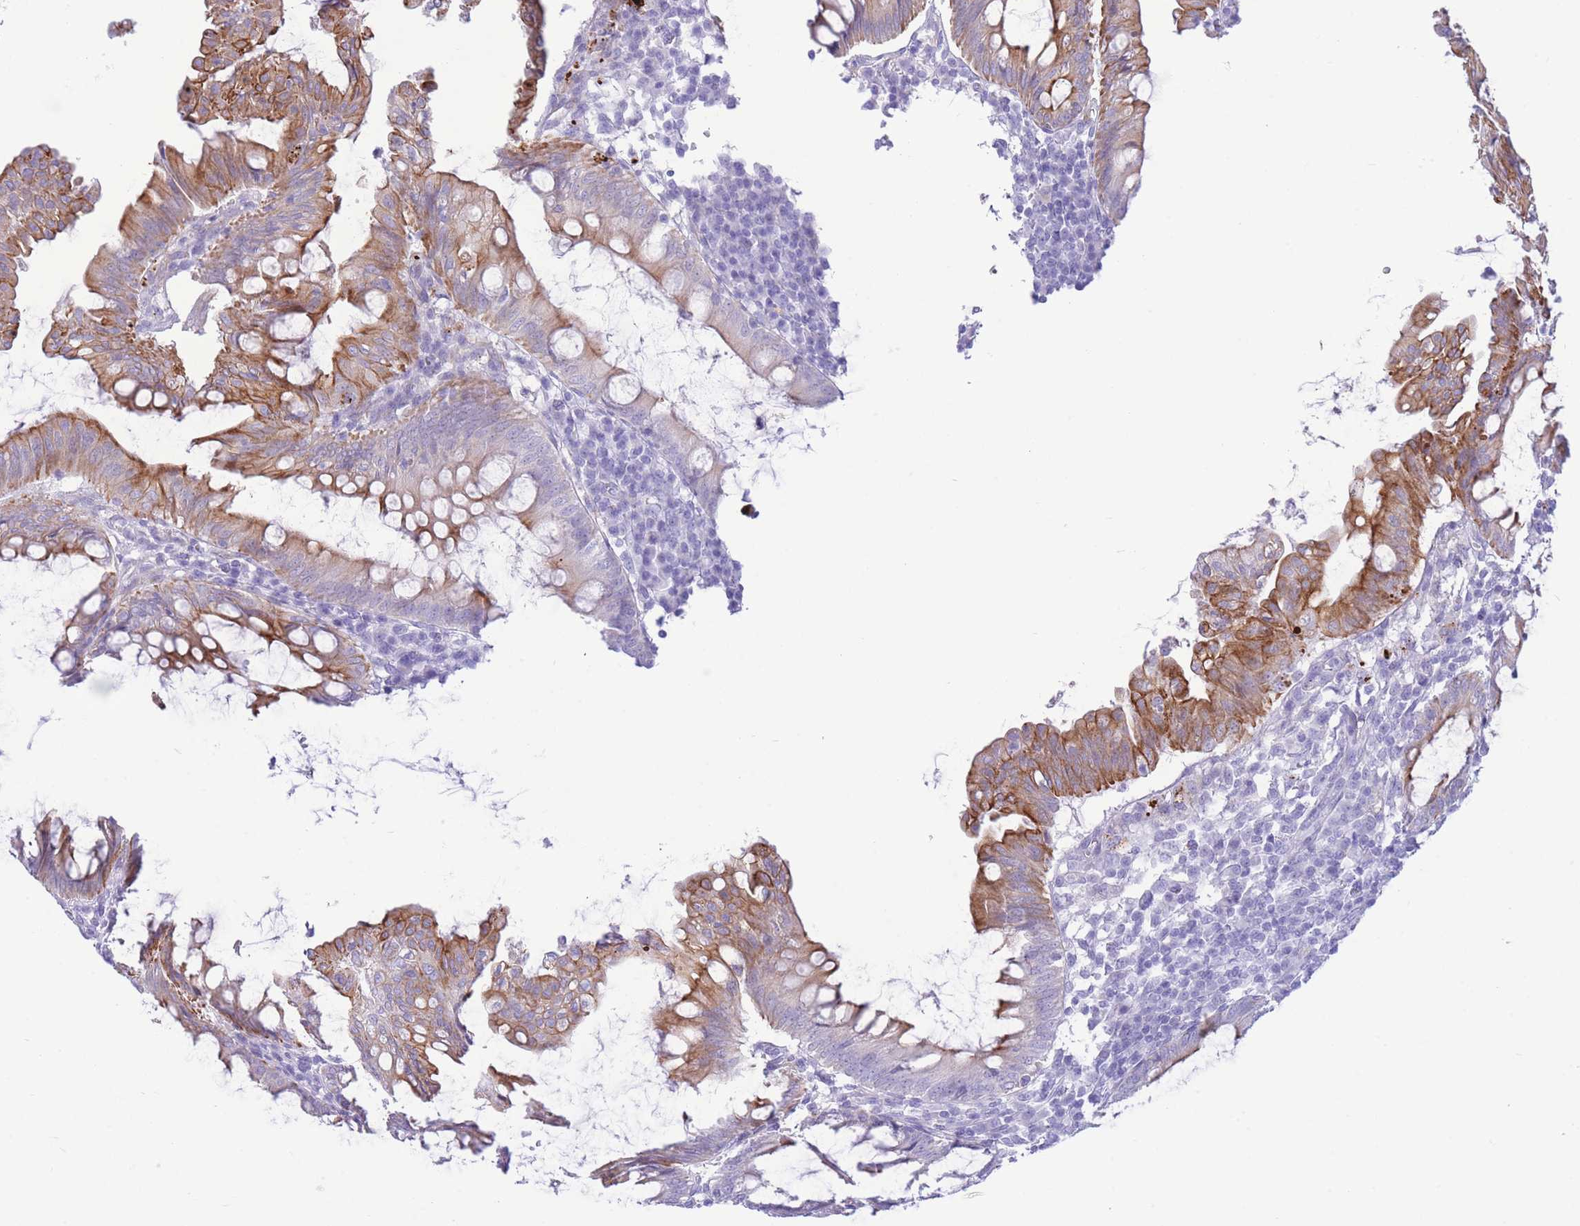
{"staining": {"intensity": "strong", "quantity": "<25%", "location": "cytoplasmic/membranous"}, "tissue": "appendix", "cell_type": "Glandular cells", "image_type": "normal", "snomed": [{"axis": "morphology", "description": "Normal tissue, NOS"}, {"axis": "topography", "description": "Appendix"}], "caption": "Immunohistochemistry (IHC) image of normal appendix stained for a protein (brown), which shows medium levels of strong cytoplasmic/membranous positivity in about <25% of glandular cells.", "gene": "VWA8", "patient": {"sex": "male", "age": 83}}